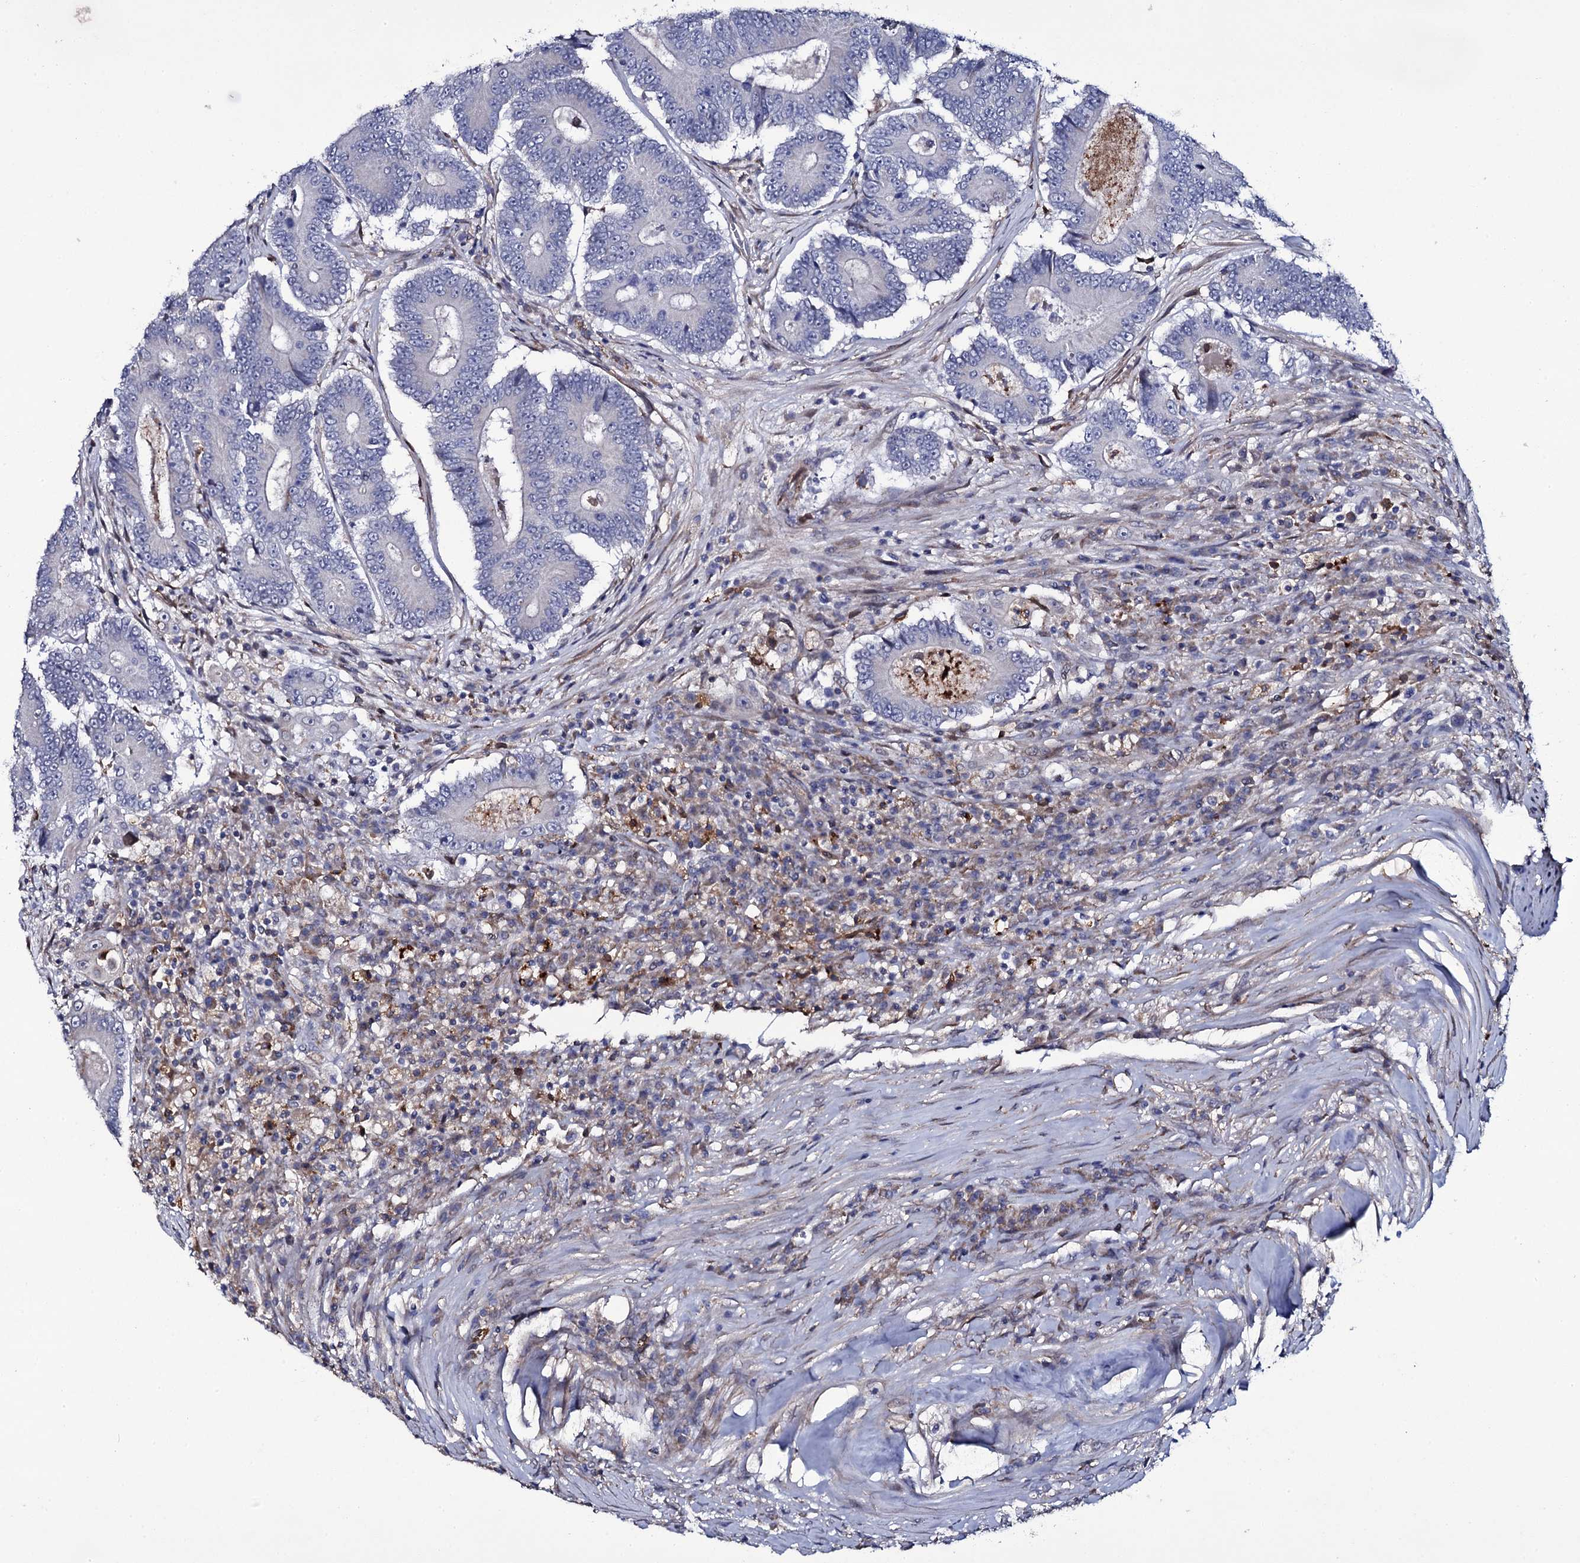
{"staining": {"intensity": "negative", "quantity": "none", "location": "none"}, "tissue": "colorectal cancer", "cell_type": "Tumor cells", "image_type": "cancer", "snomed": [{"axis": "morphology", "description": "Adenocarcinoma, NOS"}, {"axis": "topography", "description": "Colon"}], "caption": "Immunohistochemistry of colorectal cancer (adenocarcinoma) reveals no positivity in tumor cells.", "gene": "TTC23", "patient": {"sex": "male", "age": 83}}